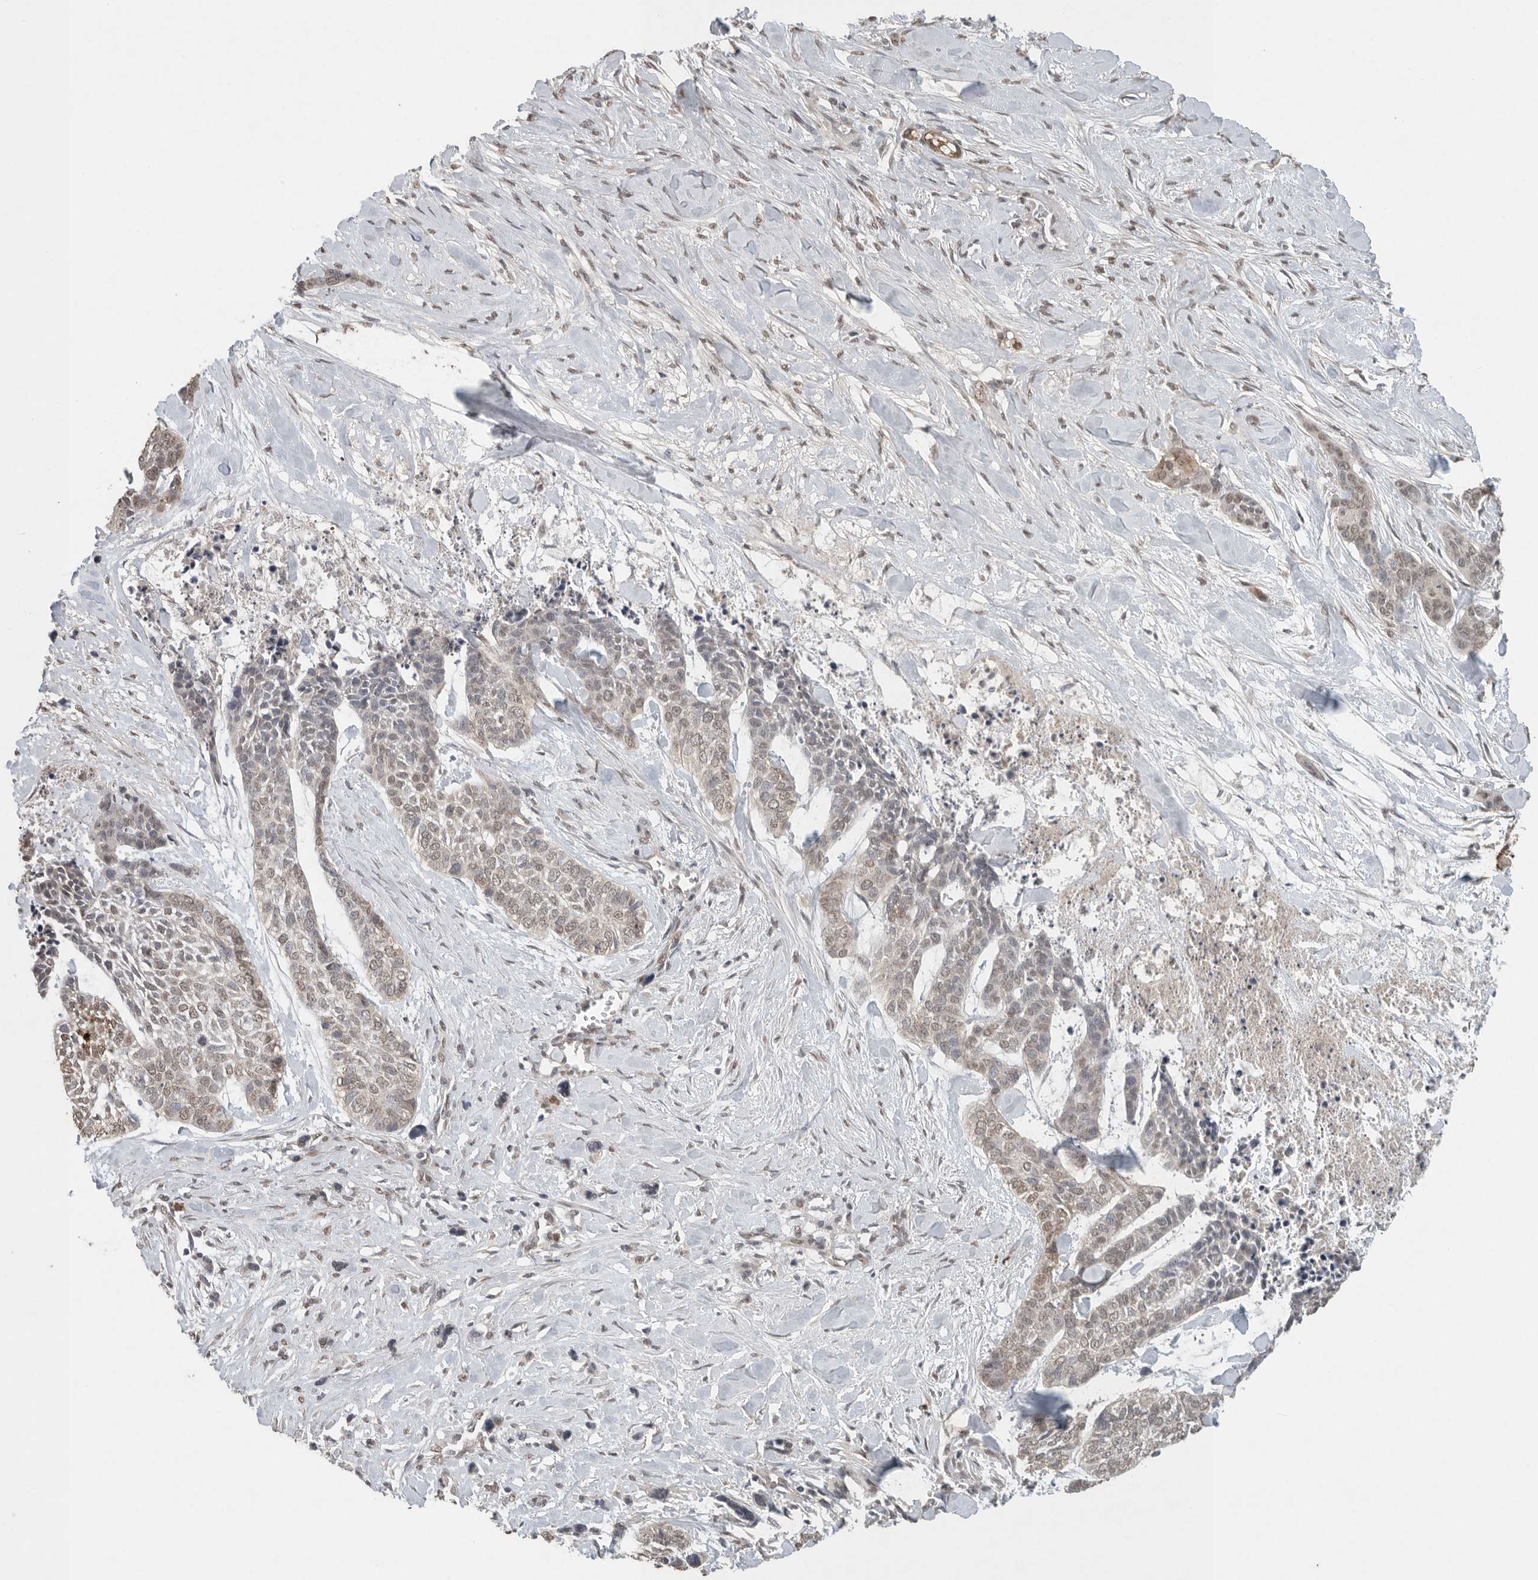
{"staining": {"intensity": "weak", "quantity": ">75%", "location": "nuclear"}, "tissue": "skin cancer", "cell_type": "Tumor cells", "image_type": "cancer", "snomed": [{"axis": "morphology", "description": "Basal cell carcinoma"}, {"axis": "topography", "description": "Skin"}], "caption": "Basal cell carcinoma (skin) was stained to show a protein in brown. There is low levels of weak nuclear staining in approximately >75% of tumor cells.", "gene": "KLK5", "patient": {"sex": "female", "age": 64}}